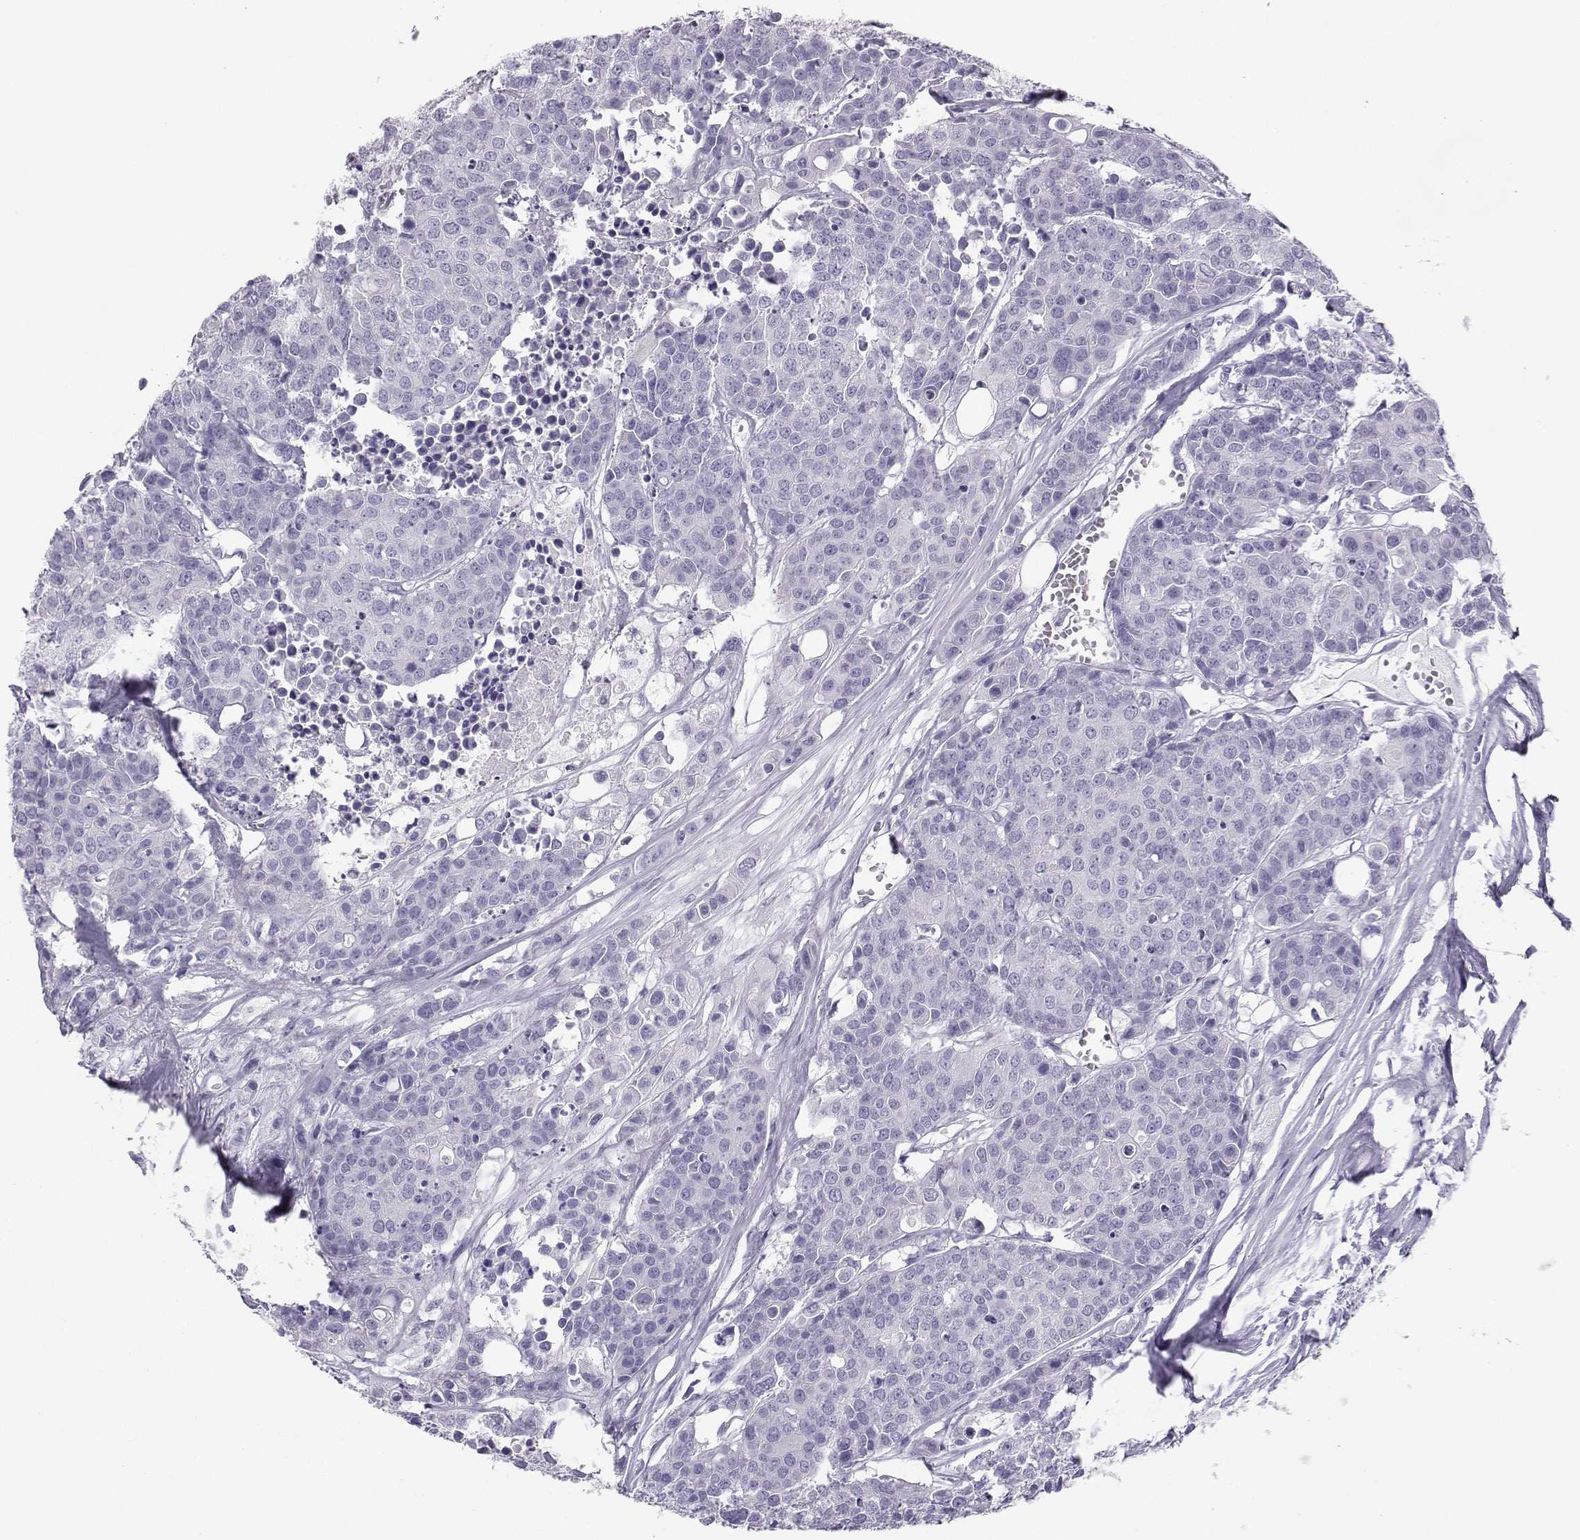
{"staining": {"intensity": "negative", "quantity": "none", "location": "none"}, "tissue": "carcinoid", "cell_type": "Tumor cells", "image_type": "cancer", "snomed": [{"axis": "morphology", "description": "Carcinoid, malignant, NOS"}, {"axis": "topography", "description": "Colon"}], "caption": "The image exhibits no significant expression in tumor cells of malignant carcinoid.", "gene": "NEFL", "patient": {"sex": "male", "age": 81}}